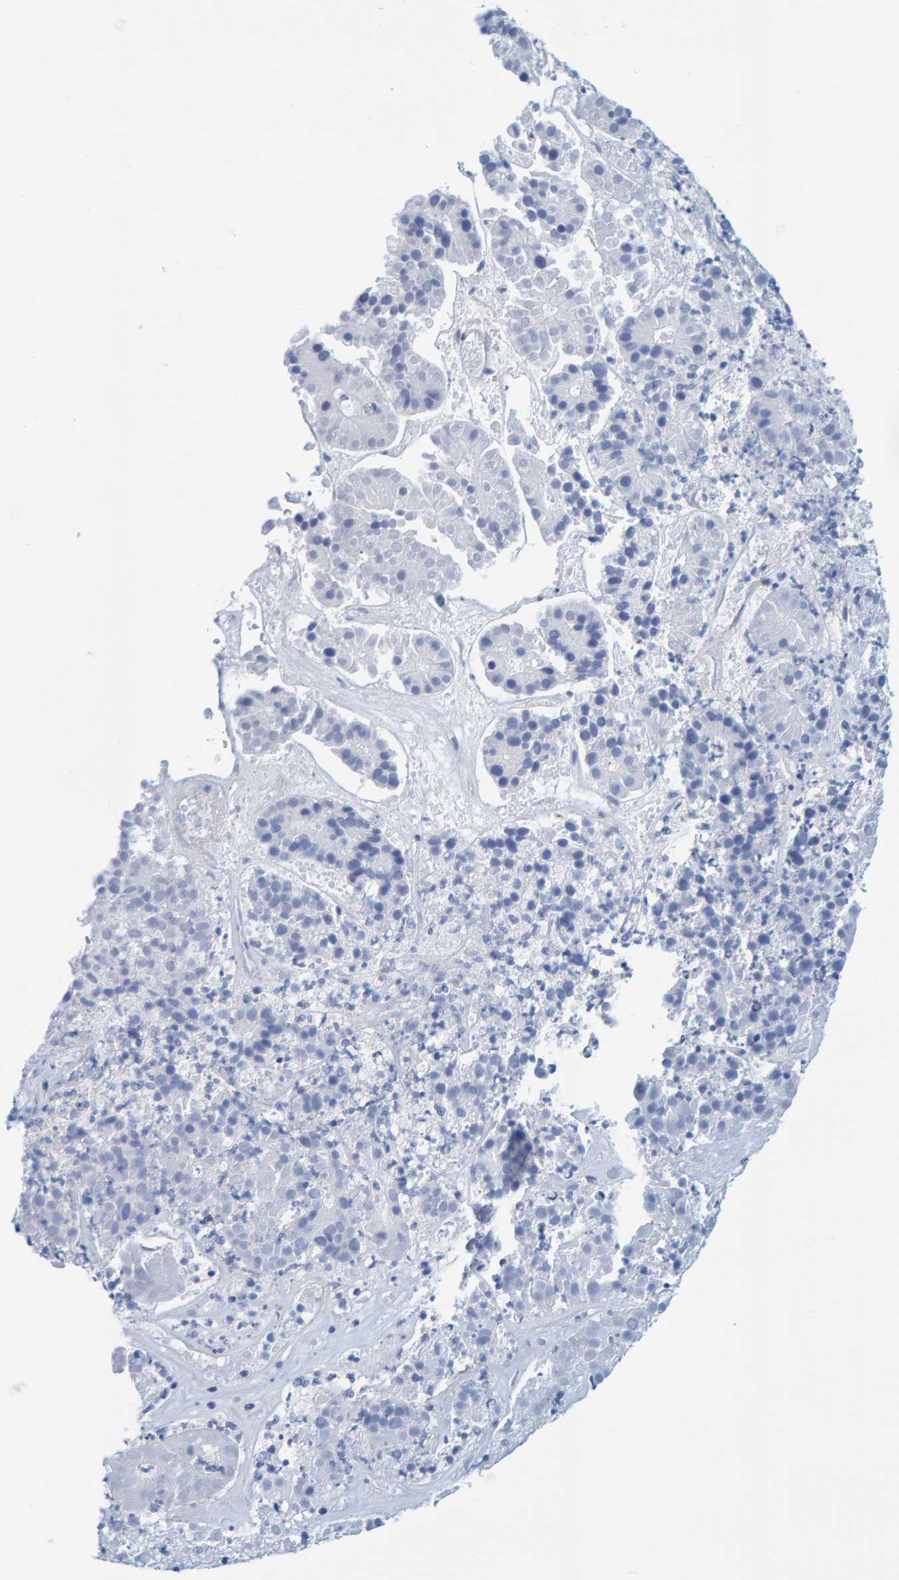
{"staining": {"intensity": "negative", "quantity": "none", "location": "none"}, "tissue": "pancreatic cancer", "cell_type": "Tumor cells", "image_type": "cancer", "snomed": [{"axis": "morphology", "description": "Adenocarcinoma, NOS"}, {"axis": "topography", "description": "Pancreas"}], "caption": "Immunohistochemistry (IHC) micrograph of human pancreatic cancer stained for a protein (brown), which demonstrates no expression in tumor cells.", "gene": "MAP1B", "patient": {"sex": "male", "age": 50}}